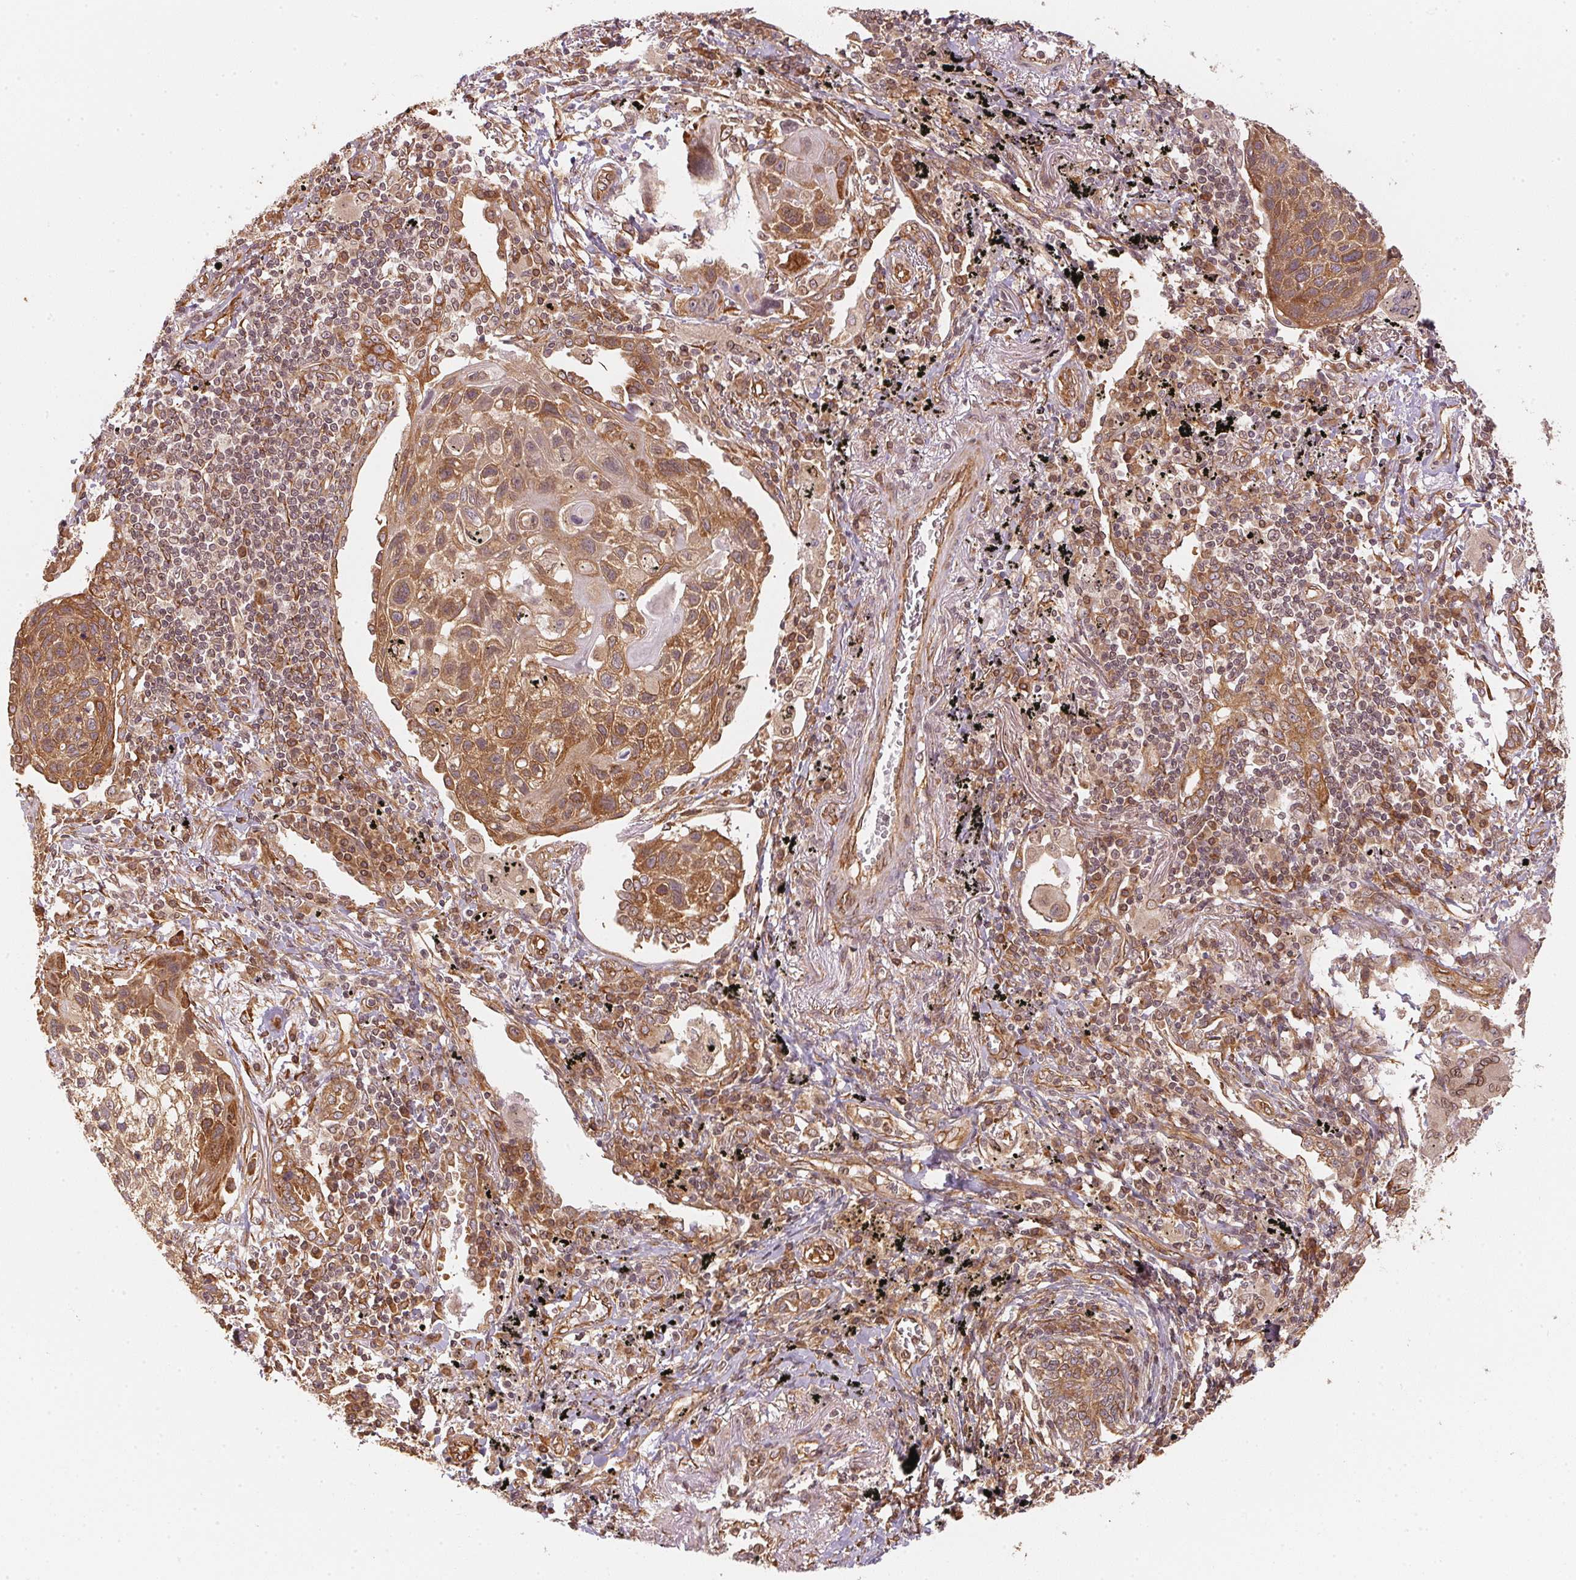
{"staining": {"intensity": "moderate", "quantity": ">75%", "location": "cytoplasmic/membranous"}, "tissue": "lung cancer", "cell_type": "Tumor cells", "image_type": "cancer", "snomed": [{"axis": "morphology", "description": "Squamous cell carcinoma, NOS"}, {"axis": "topography", "description": "Lung"}], "caption": "A brown stain labels moderate cytoplasmic/membranous staining of a protein in human squamous cell carcinoma (lung) tumor cells. (DAB = brown stain, brightfield microscopy at high magnification).", "gene": "STRN4", "patient": {"sex": "male", "age": 78}}